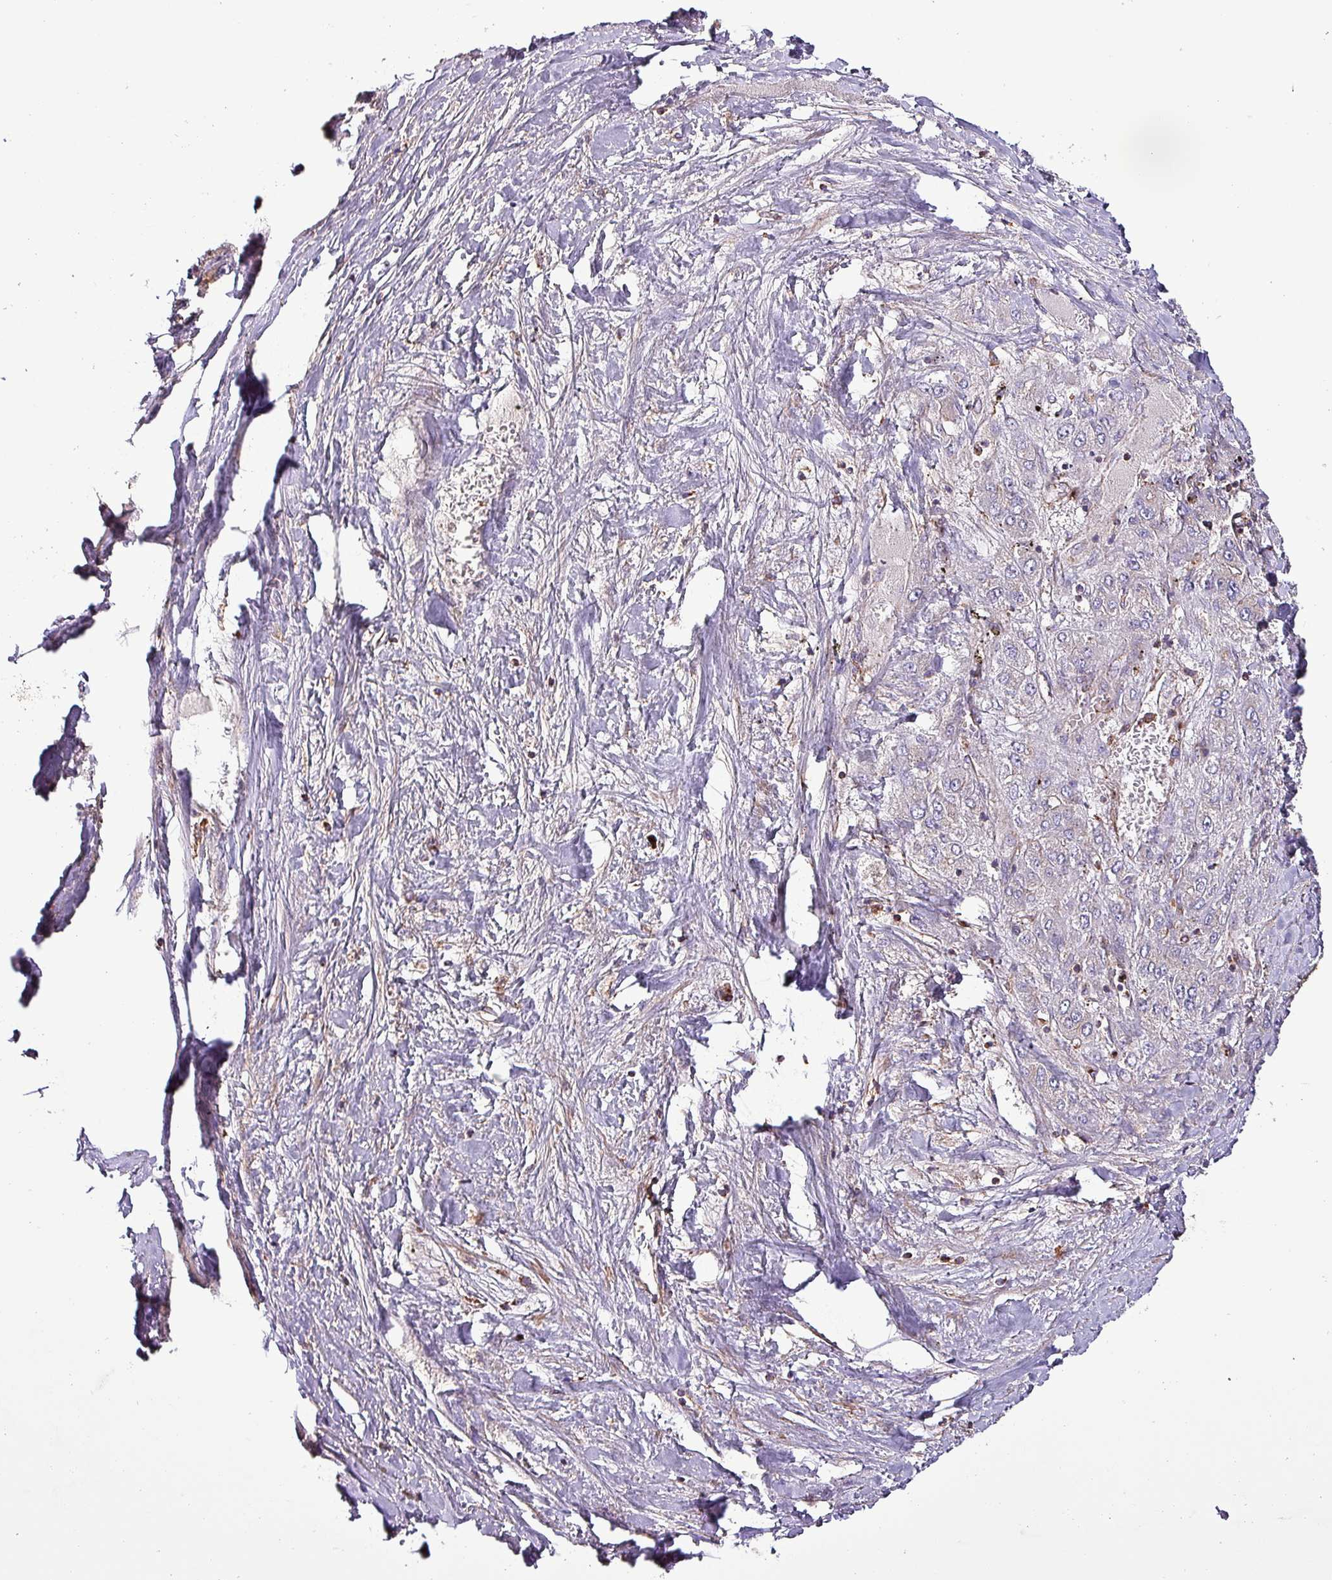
{"staining": {"intensity": "negative", "quantity": "none", "location": "none"}, "tissue": "liver cancer", "cell_type": "Tumor cells", "image_type": "cancer", "snomed": [{"axis": "morphology", "description": "Carcinoma, Hepatocellular, NOS"}, {"axis": "topography", "description": "Liver"}], "caption": "Tumor cells are negative for protein expression in human liver cancer. The staining is performed using DAB (3,3'-diaminobenzidine) brown chromogen with nuclei counter-stained in using hematoxylin.", "gene": "VAMP4", "patient": {"sex": "female", "age": 73}}